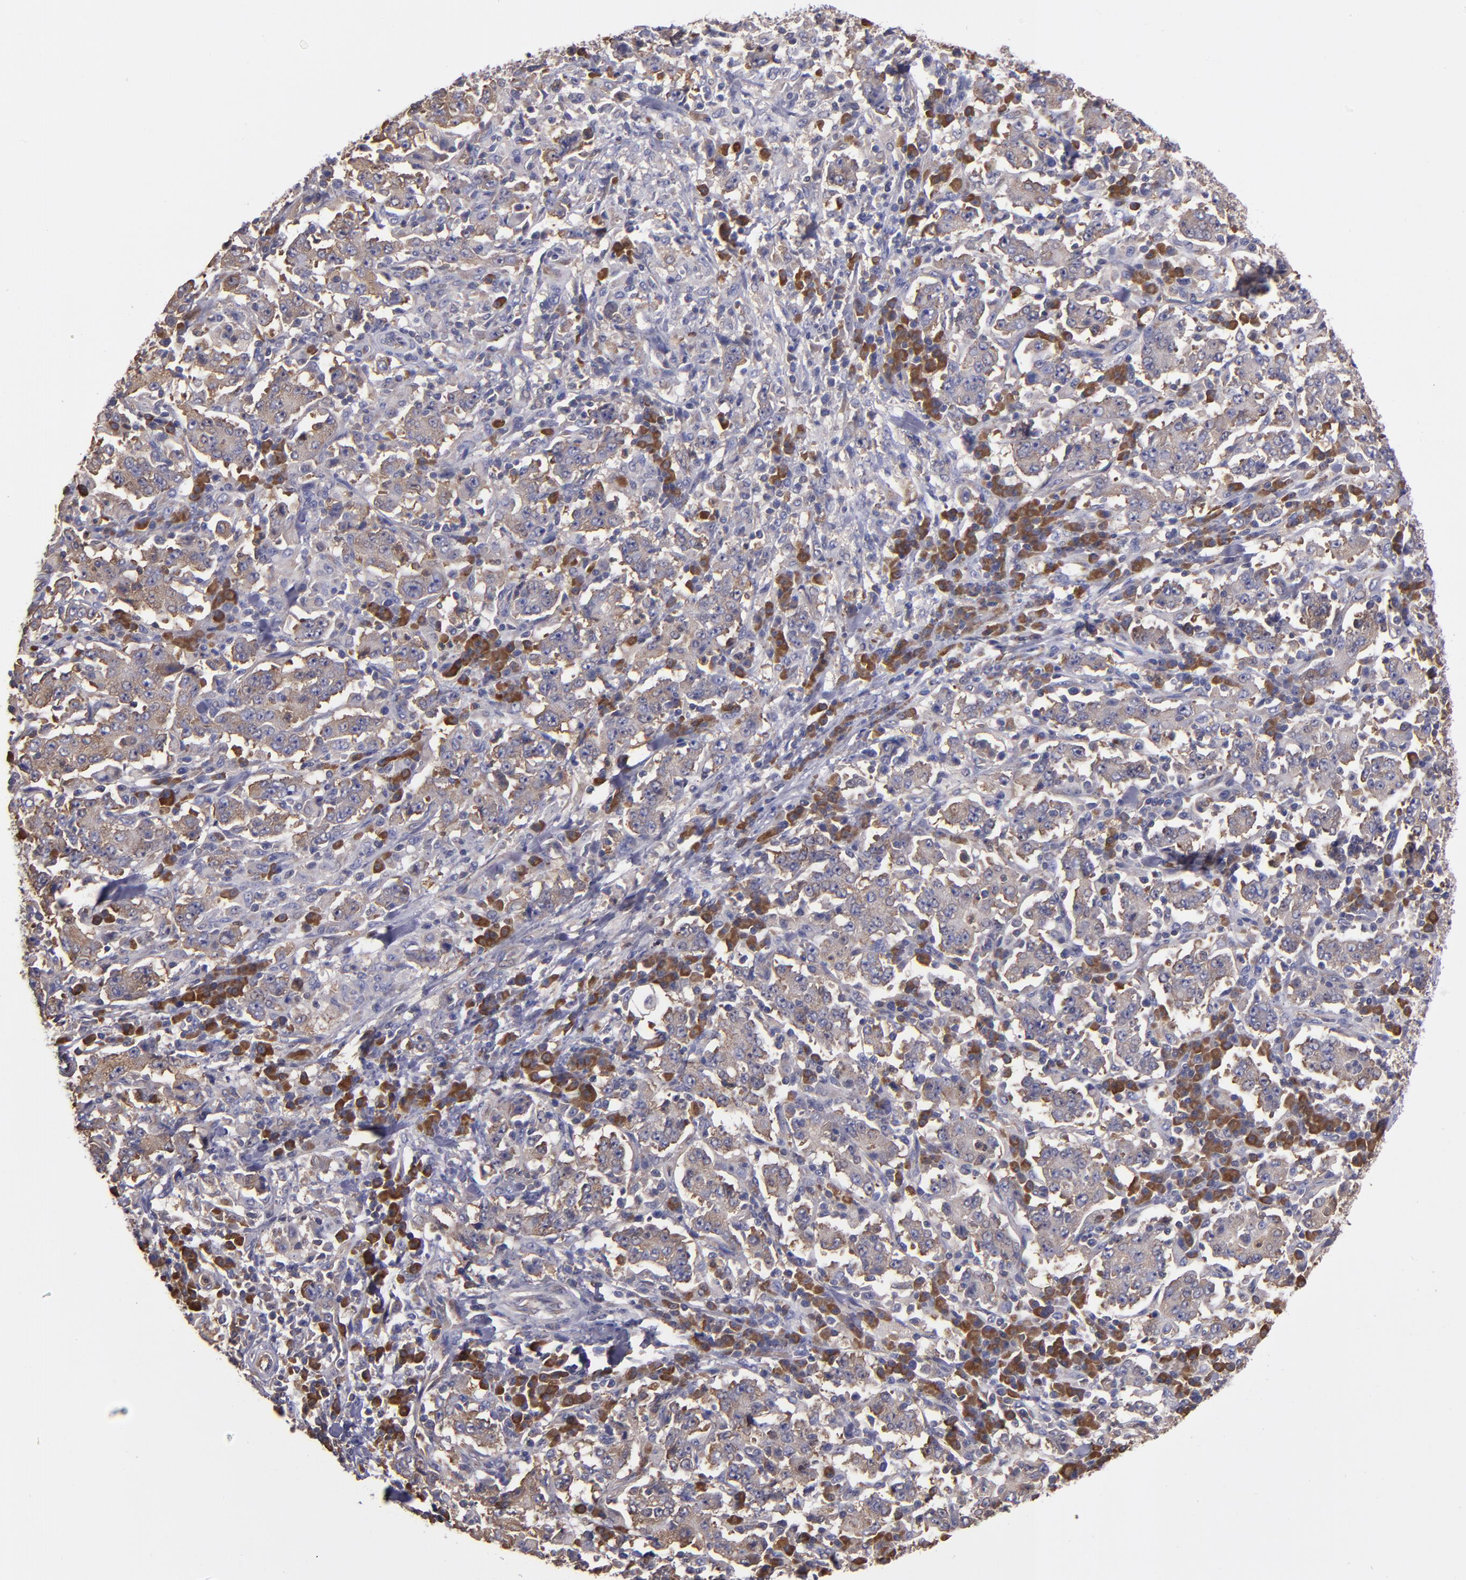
{"staining": {"intensity": "weak", "quantity": "25%-75%", "location": "cytoplasmic/membranous"}, "tissue": "stomach cancer", "cell_type": "Tumor cells", "image_type": "cancer", "snomed": [{"axis": "morphology", "description": "Normal tissue, NOS"}, {"axis": "morphology", "description": "Adenocarcinoma, NOS"}, {"axis": "topography", "description": "Stomach, upper"}, {"axis": "topography", "description": "Stomach"}], "caption": "Immunohistochemical staining of stomach cancer displays weak cytoplasmic/membranous protein staining in approximately 25%-75% of tumor cells.", "gene": "CARS1", "patient": {"sex": "male", "age": 59}}